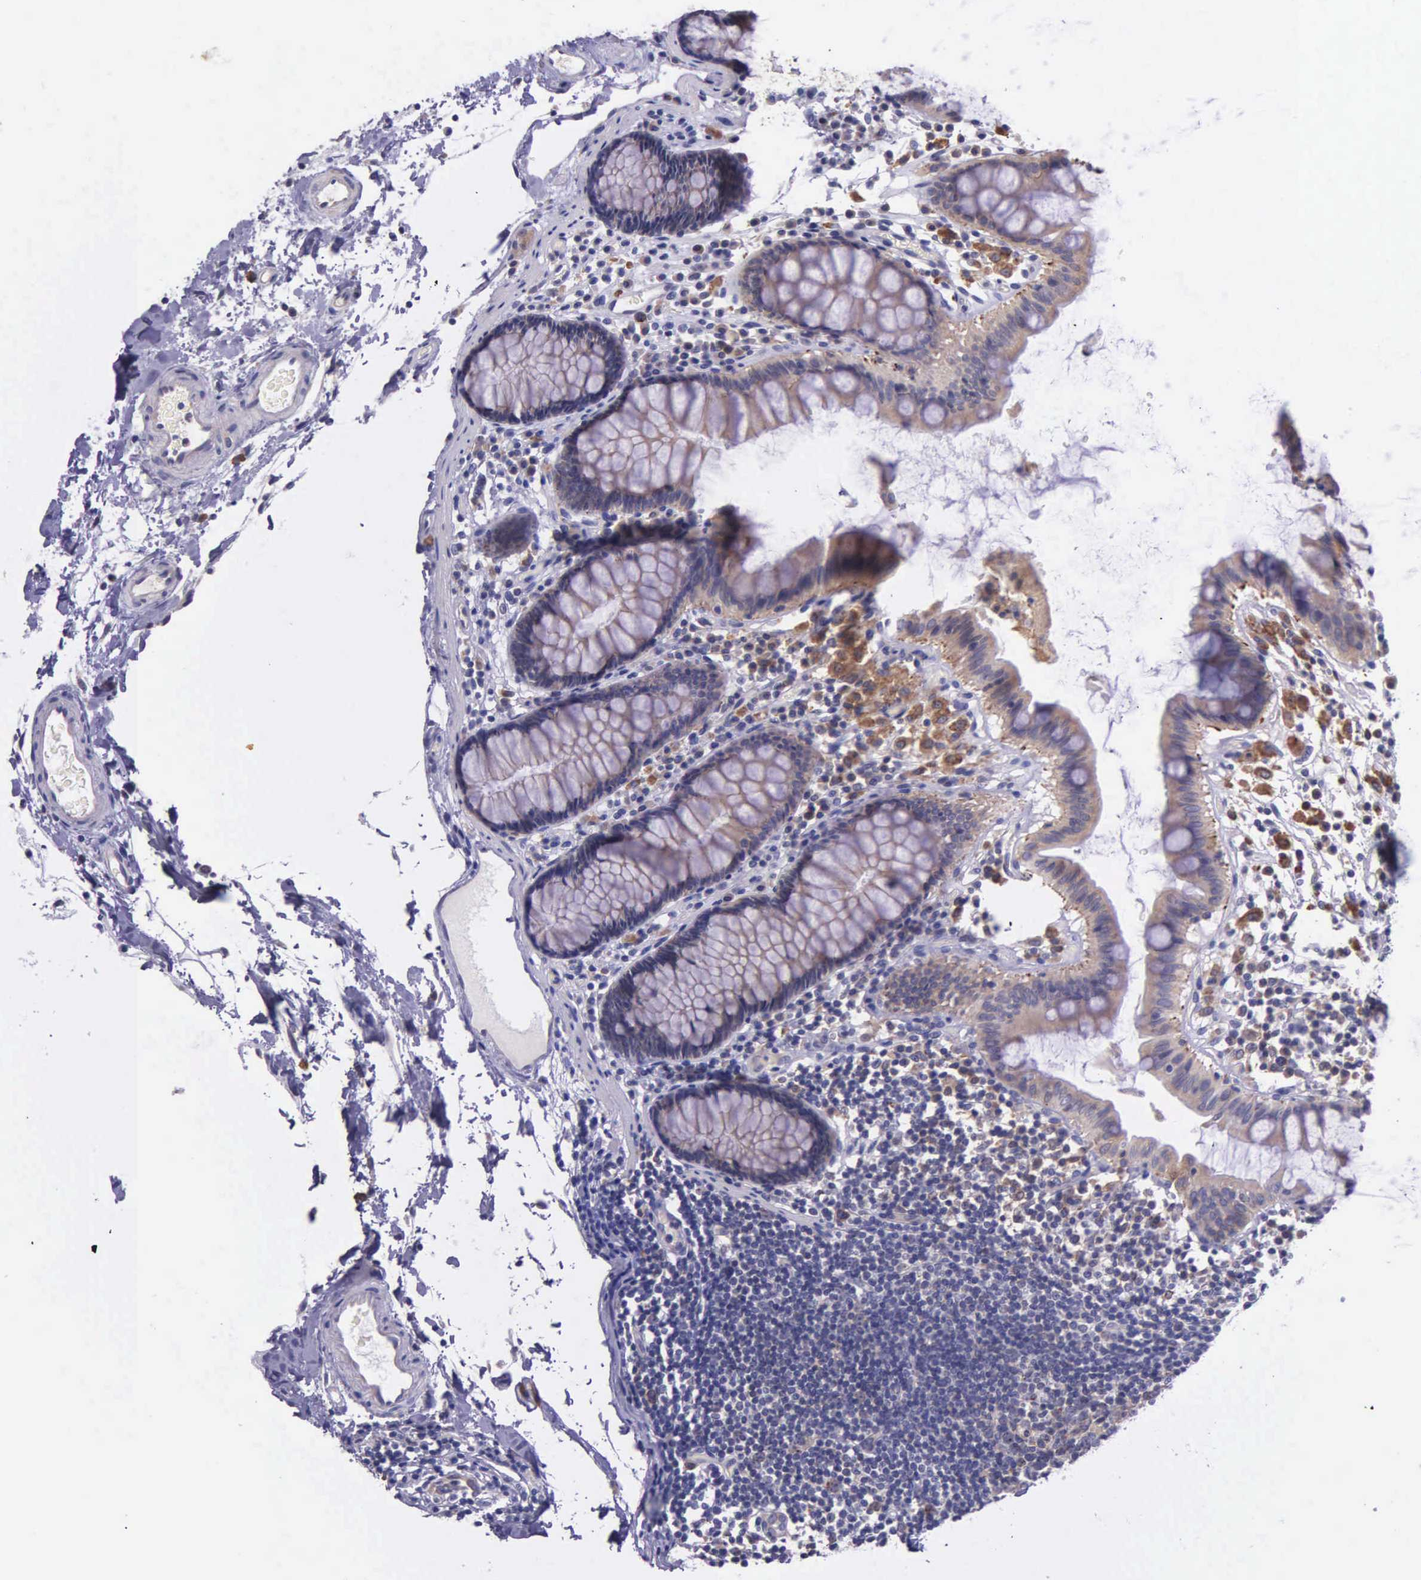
{"staining": {"intensity": "negative", "quantity": "none", "location": "none"}, "tissue": "colon", "cell_type": "Endothelial cells", "image_type": "normal", "snomed": [{"axis": "morphology", "description": "Normal tissue, NOS"}, {"axis": "topography", "description": "Colon"}], "caption": "Protein analysis of normal colon shows no significant staining in endothelial cells. The staining was performed using DAB to visualize the protein expression in brown, while the nuclei were stained in blue with hematoxylin (Magnification: 20x).", "gene": "NSDHL", "patient": {"sex": "female", "age": 78}}